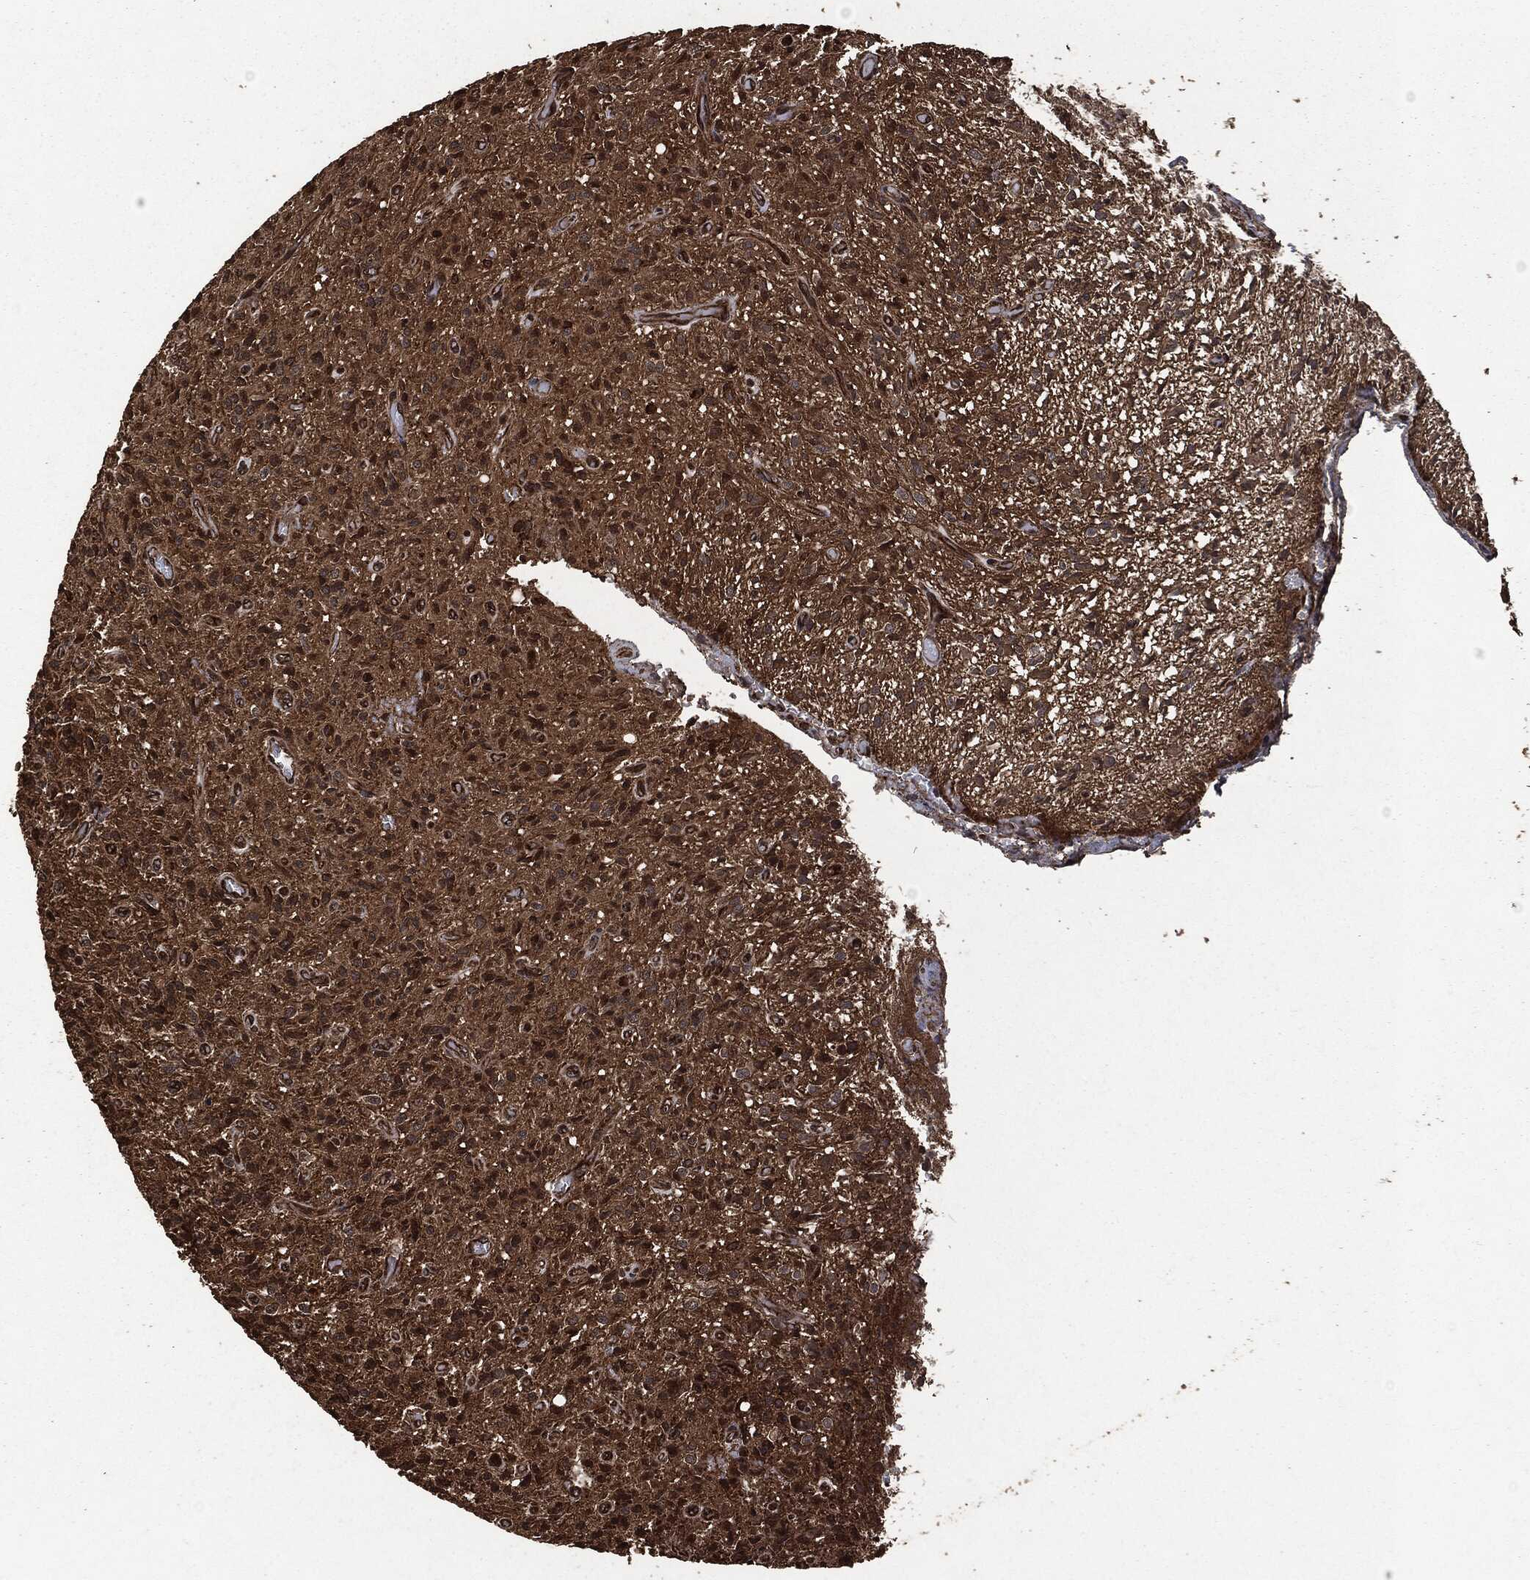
{"staining": {"intensity": "strong", "quantity": "25%-75%", "location": "cytoplasmic/membranous,nuclear"}, "tissue": "glioma", "cell_type": "Tumor cells", "image_type": "cancer", "snomed": [{"axis": "morphology", "description": "Glioma, malignant, High grade"}, {"axis": "topography", "description": "Brain"}], "caption": "DAB immunohistochemical staining of high-grade glioma (malignant) reveals strong cytoplasmic/membranous and nuclear protein positivity in about 25%-75% of tumor cells.", "gene": "HRAS", "patient": {"sex": "male", "age": 64}}